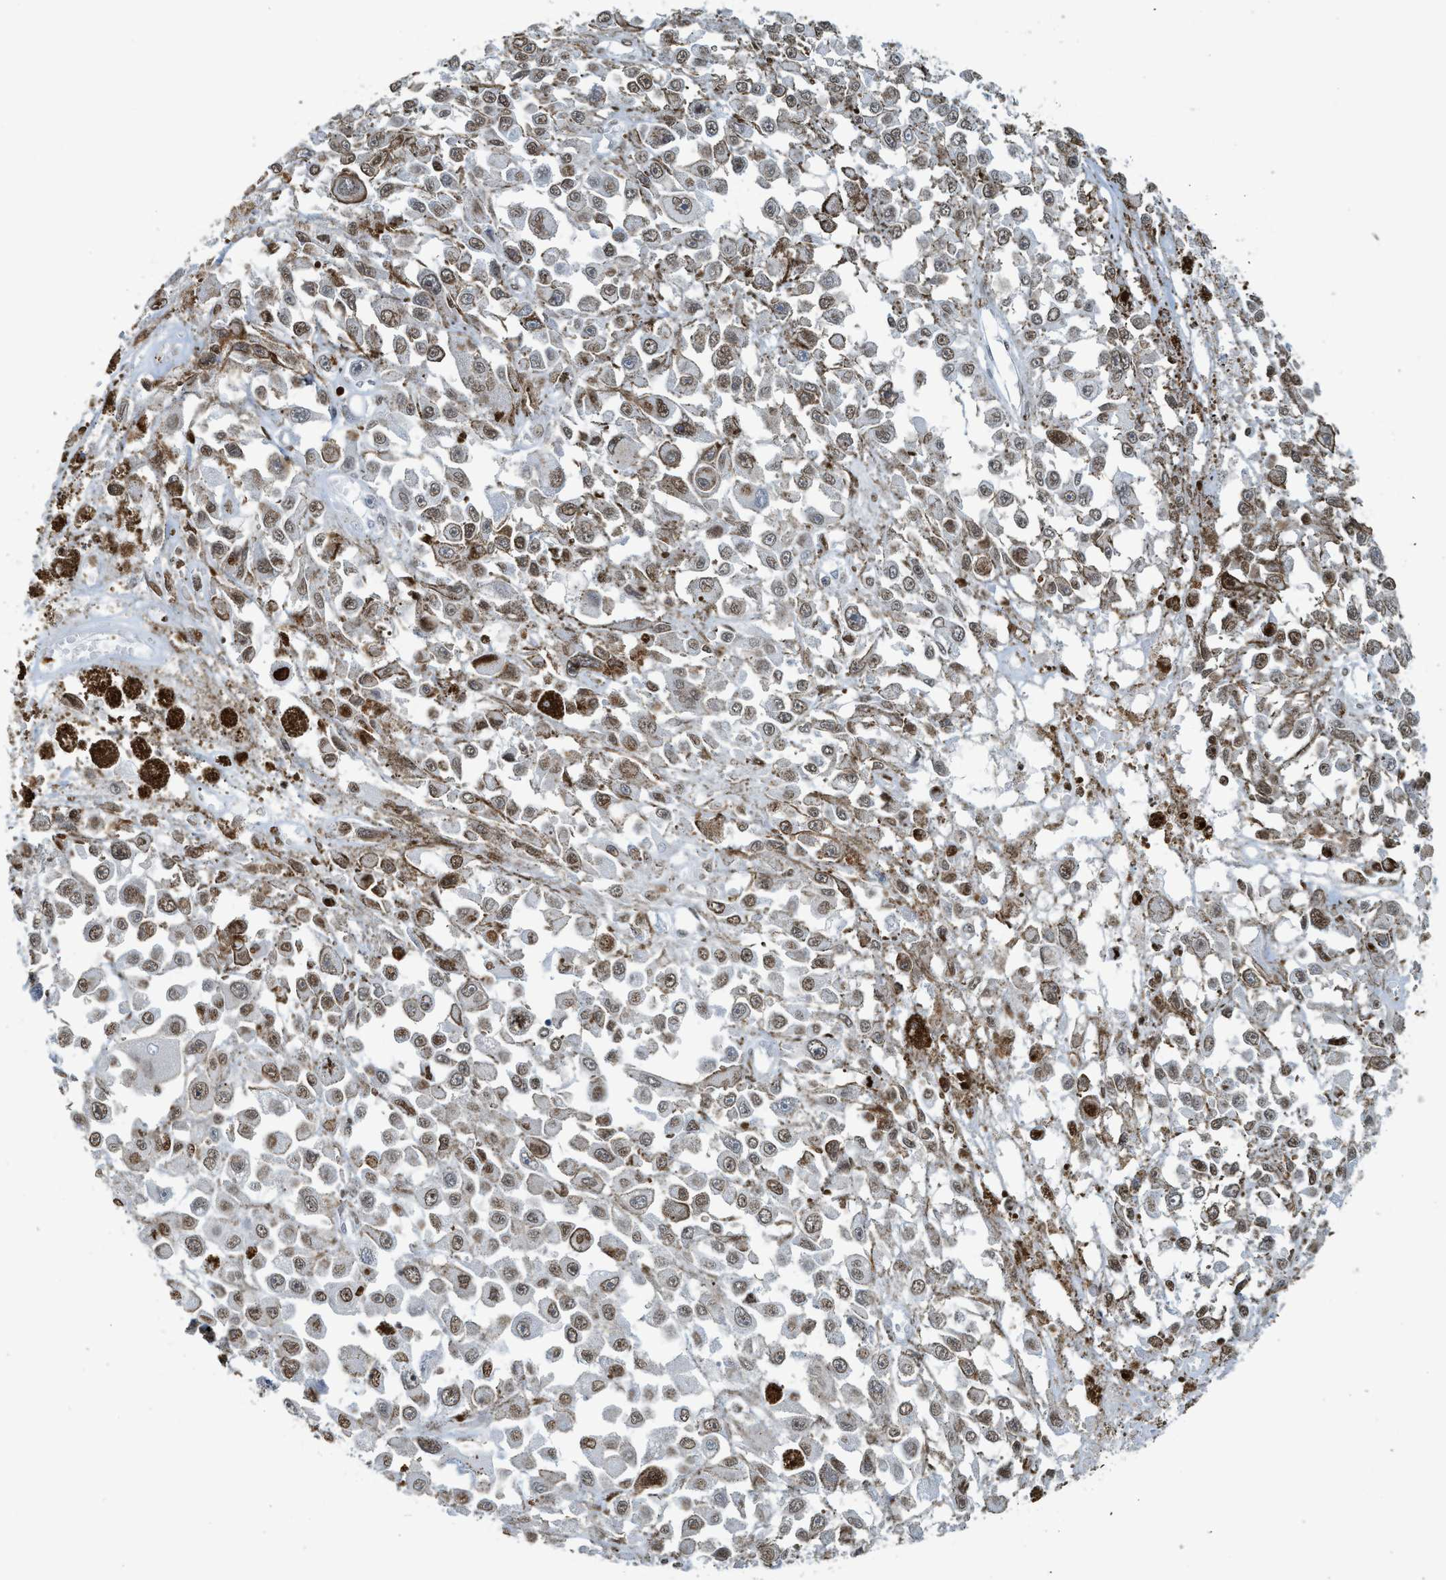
{"staining": {"intensity": "moderate", "quantity": ">75%", "location": "nuclear"}, "tissue": "melanoma", "cell_type": "Tumor cells", "image_type": "cancer", "snomed": [{"axis": "morphology", "description": "Malignant melanoma, Metastatic site"}, {"axis": "topography", "description": "Lymph node"}], "caption": "The photomicrograph exhibits staining of malignant melanoma (metastatic site), revealing moderate nuclear protein staining (brown color) within tumor cells.", "gene": "SH3D19", "patient": {"sex": "male", "age": 59}}